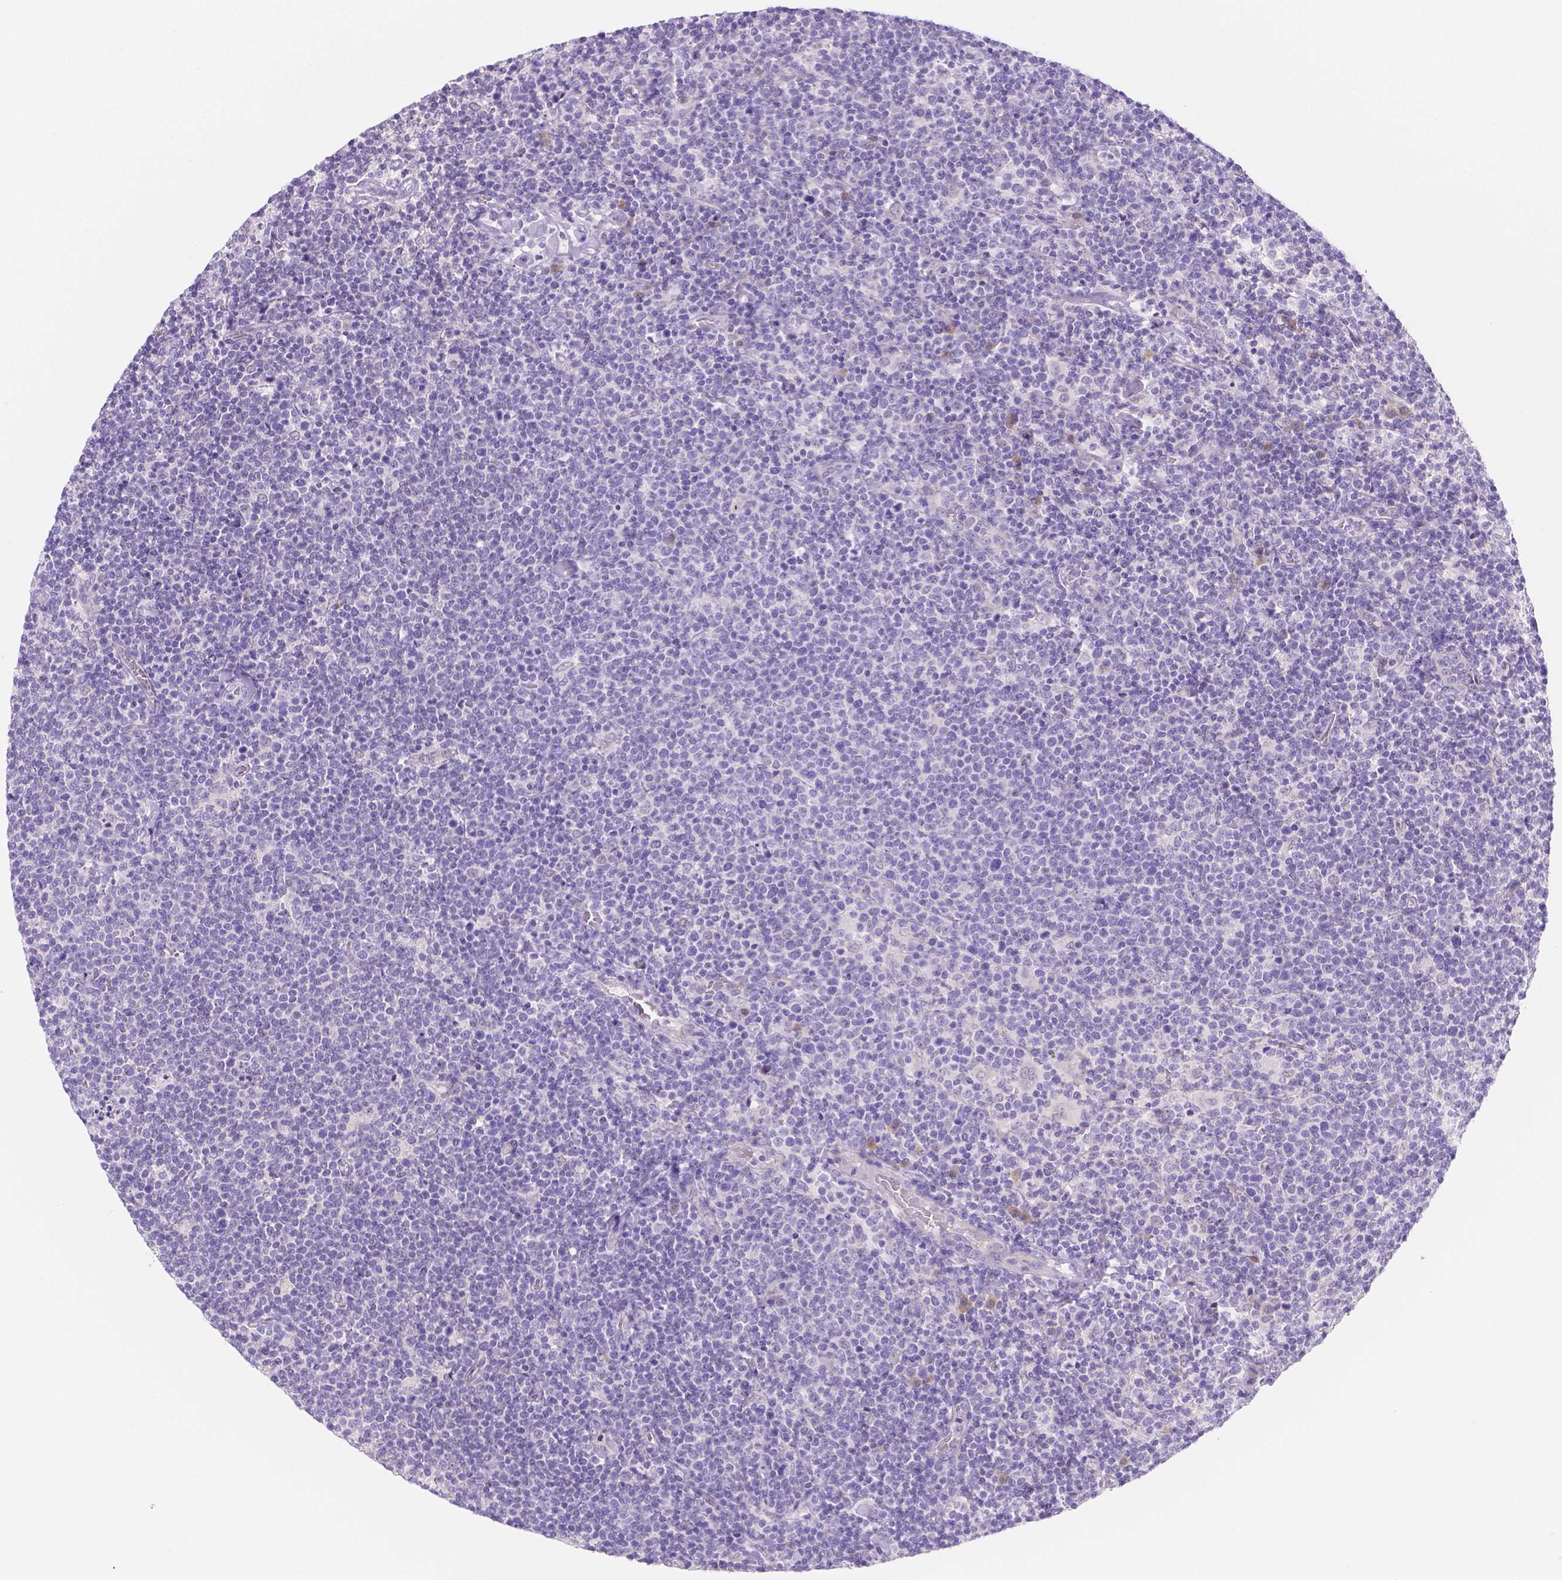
{"staining": {"intensity": "negative", "quantity": "none", "location": "none"}, "tissue": "lymphoma", "cell_type": "Tumor cells", "image_type": "cancer", "snomed": [{"axis": "morphology", "description": "Malignant lymphoma, non-Hodgkin's type, High grade"}, {"axis": "topography", "description": "Lymph node"}], "caption": "This is an immunohistochemistry image of malignant lymphoma, non-Hodgkin's type (high-grade). There is no positivity in tumor cells.", "gene": "CD96", "patient": {"sex": "male", "age": 61}}